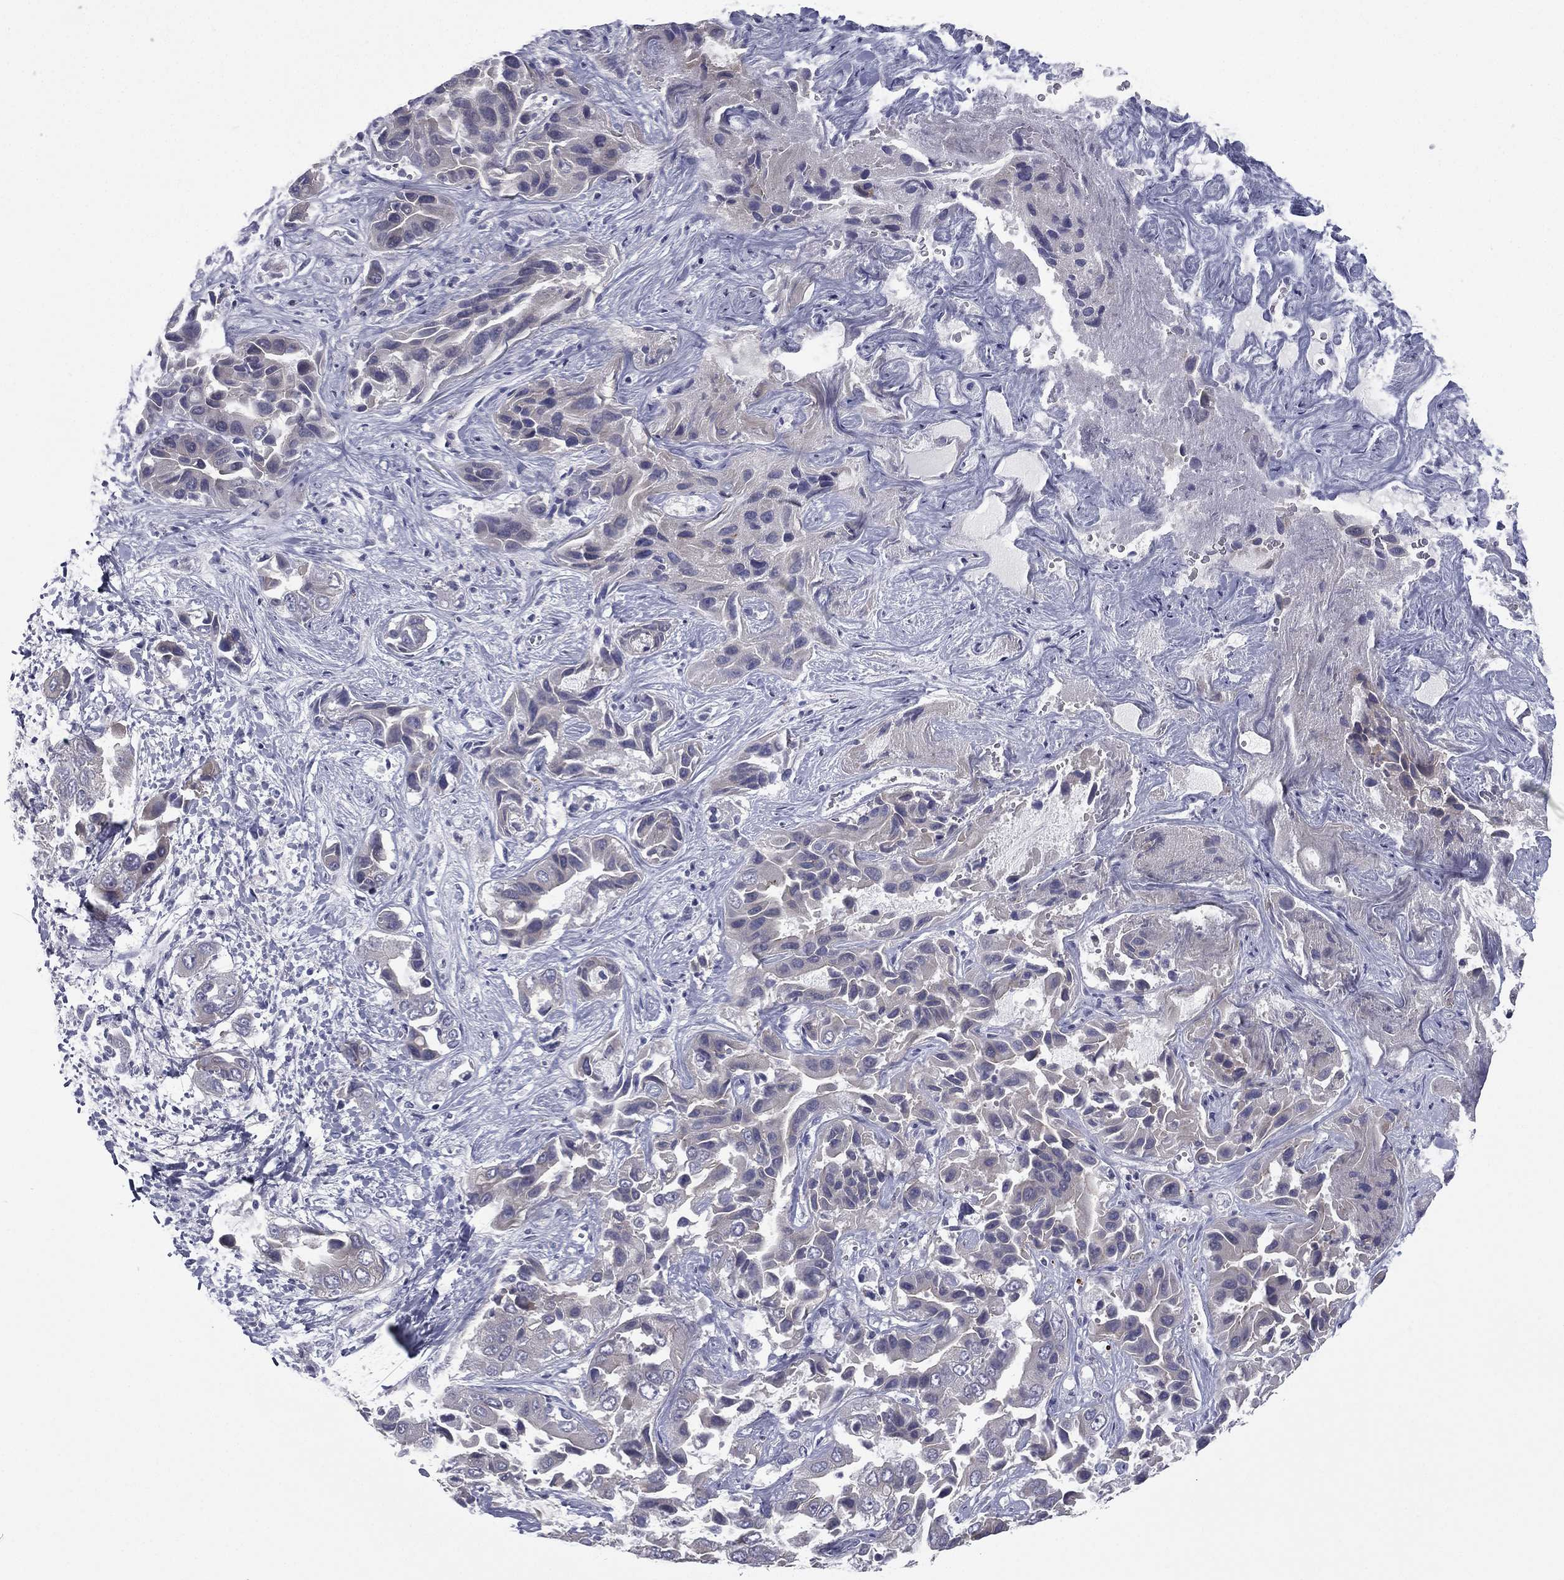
{"staining": {"intensity": "negative", "quantity": "none", "location": "none"}, "tissue": "liver cancer", "cell_type": "Tumor cells", "image_type": "cancer", "snomed": [{"axis": "morphology", "description": "Cholangiocarcinoma"}, {"axis": "topography", "description": "Liver"}], "caption": "High power microscopy histopathology image of an IHC image of cholangiocarcinoma (liver), revealing no significant expression in tumor cells.", "gene": "ACTRT2", "patient": {"sex": "female", "age": 52}}